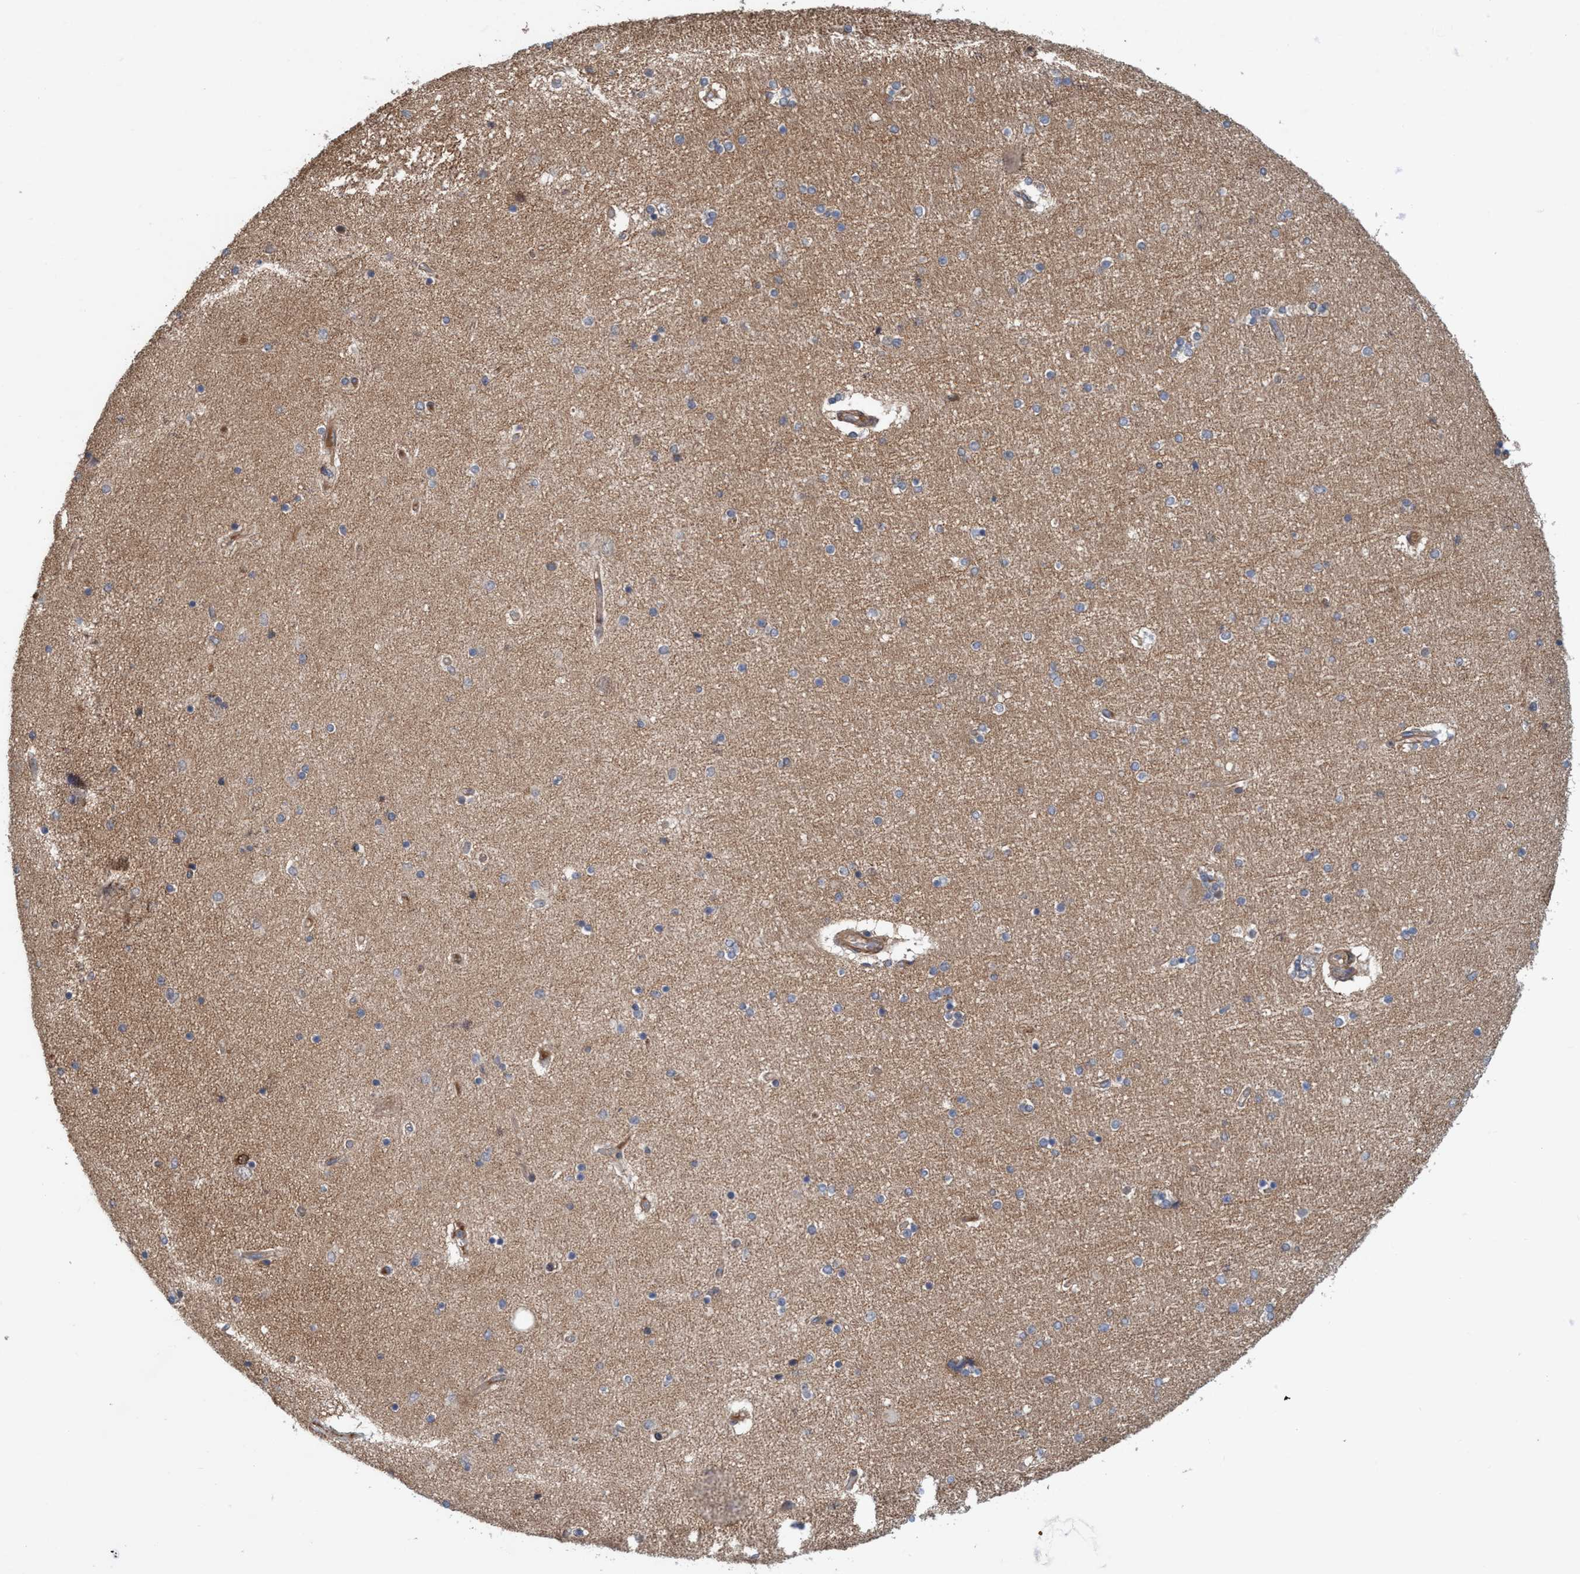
{"staining": {"intensity": "moderate", "quantity": ">75%", "location": "cytoplasmic/membranous"}, "tissue": "hippocampus", "cell_type": "Glial cells", "image_type": "normal", "snomed": [{"axis": "morphology", "description": "Normal tissue, NOS"}, {"axis": "topography", "description": "Hippocampus"}], "caption": "Human hippocampus stained with a brown dye exhibits moderate cytoplasmic/membranous positive staining in approximately >75% of glial cells.", "gene": "SPECC1", "patient": {"sex": "female", "age": 54}}